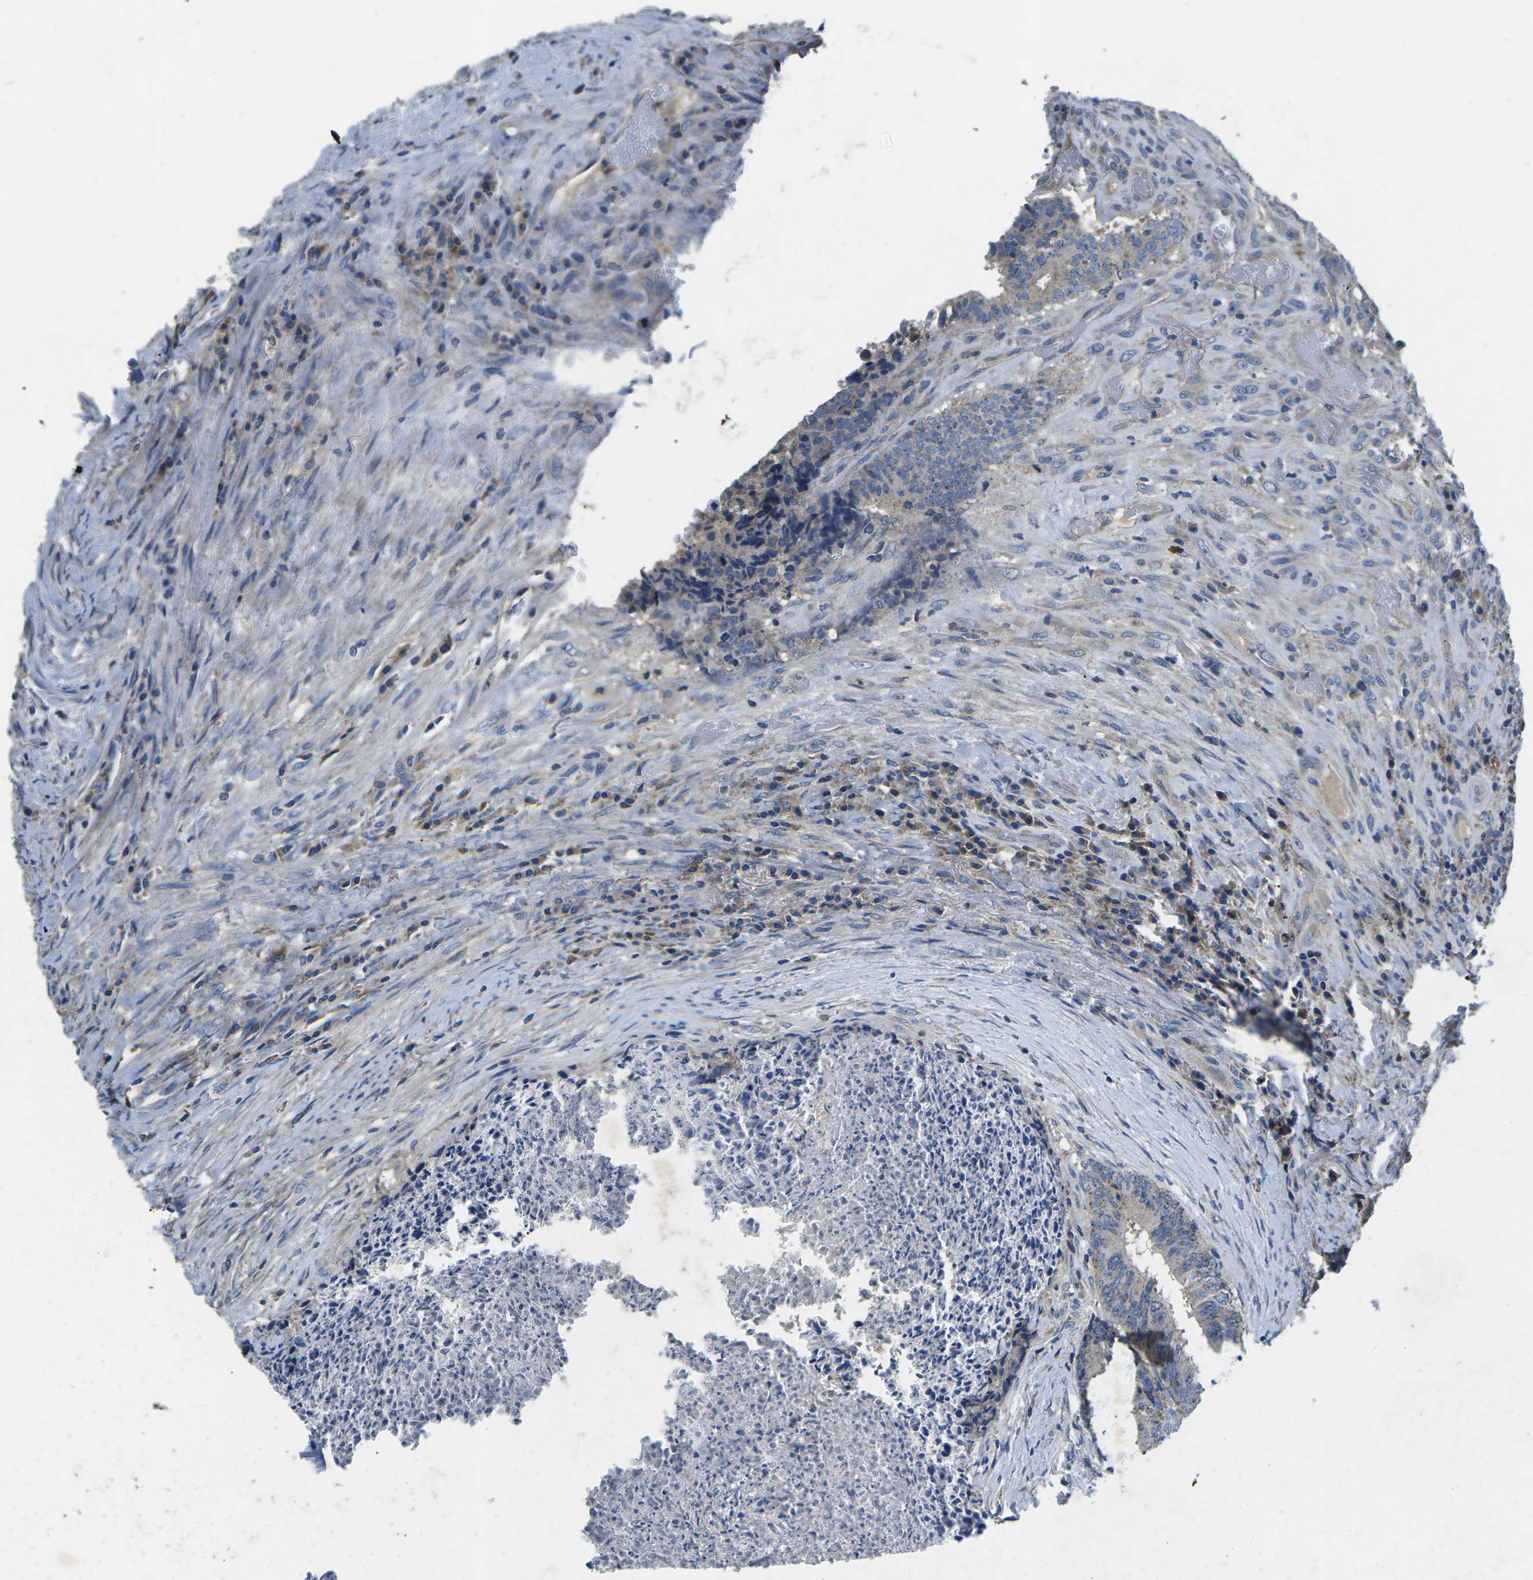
{"staining": {"intensity": "weak", "quantity": "<25%", "location": "cytoplasmic/membranous"}, "tissue": "colorectal cancer", "cell_type": "Tumor cells", "image_type": "cancer", "snomed": [{"axis": "morphology", "description": "Adenocarcinoma, NOS"}, {"axis": "topography", "description": "Rectum"}], "caption": "The photomicrograph reveals no staining of tumor cells in colorectal cancer.", "gene": "PDCD6IP", "patient": {"sex": "male", "age": 72}}